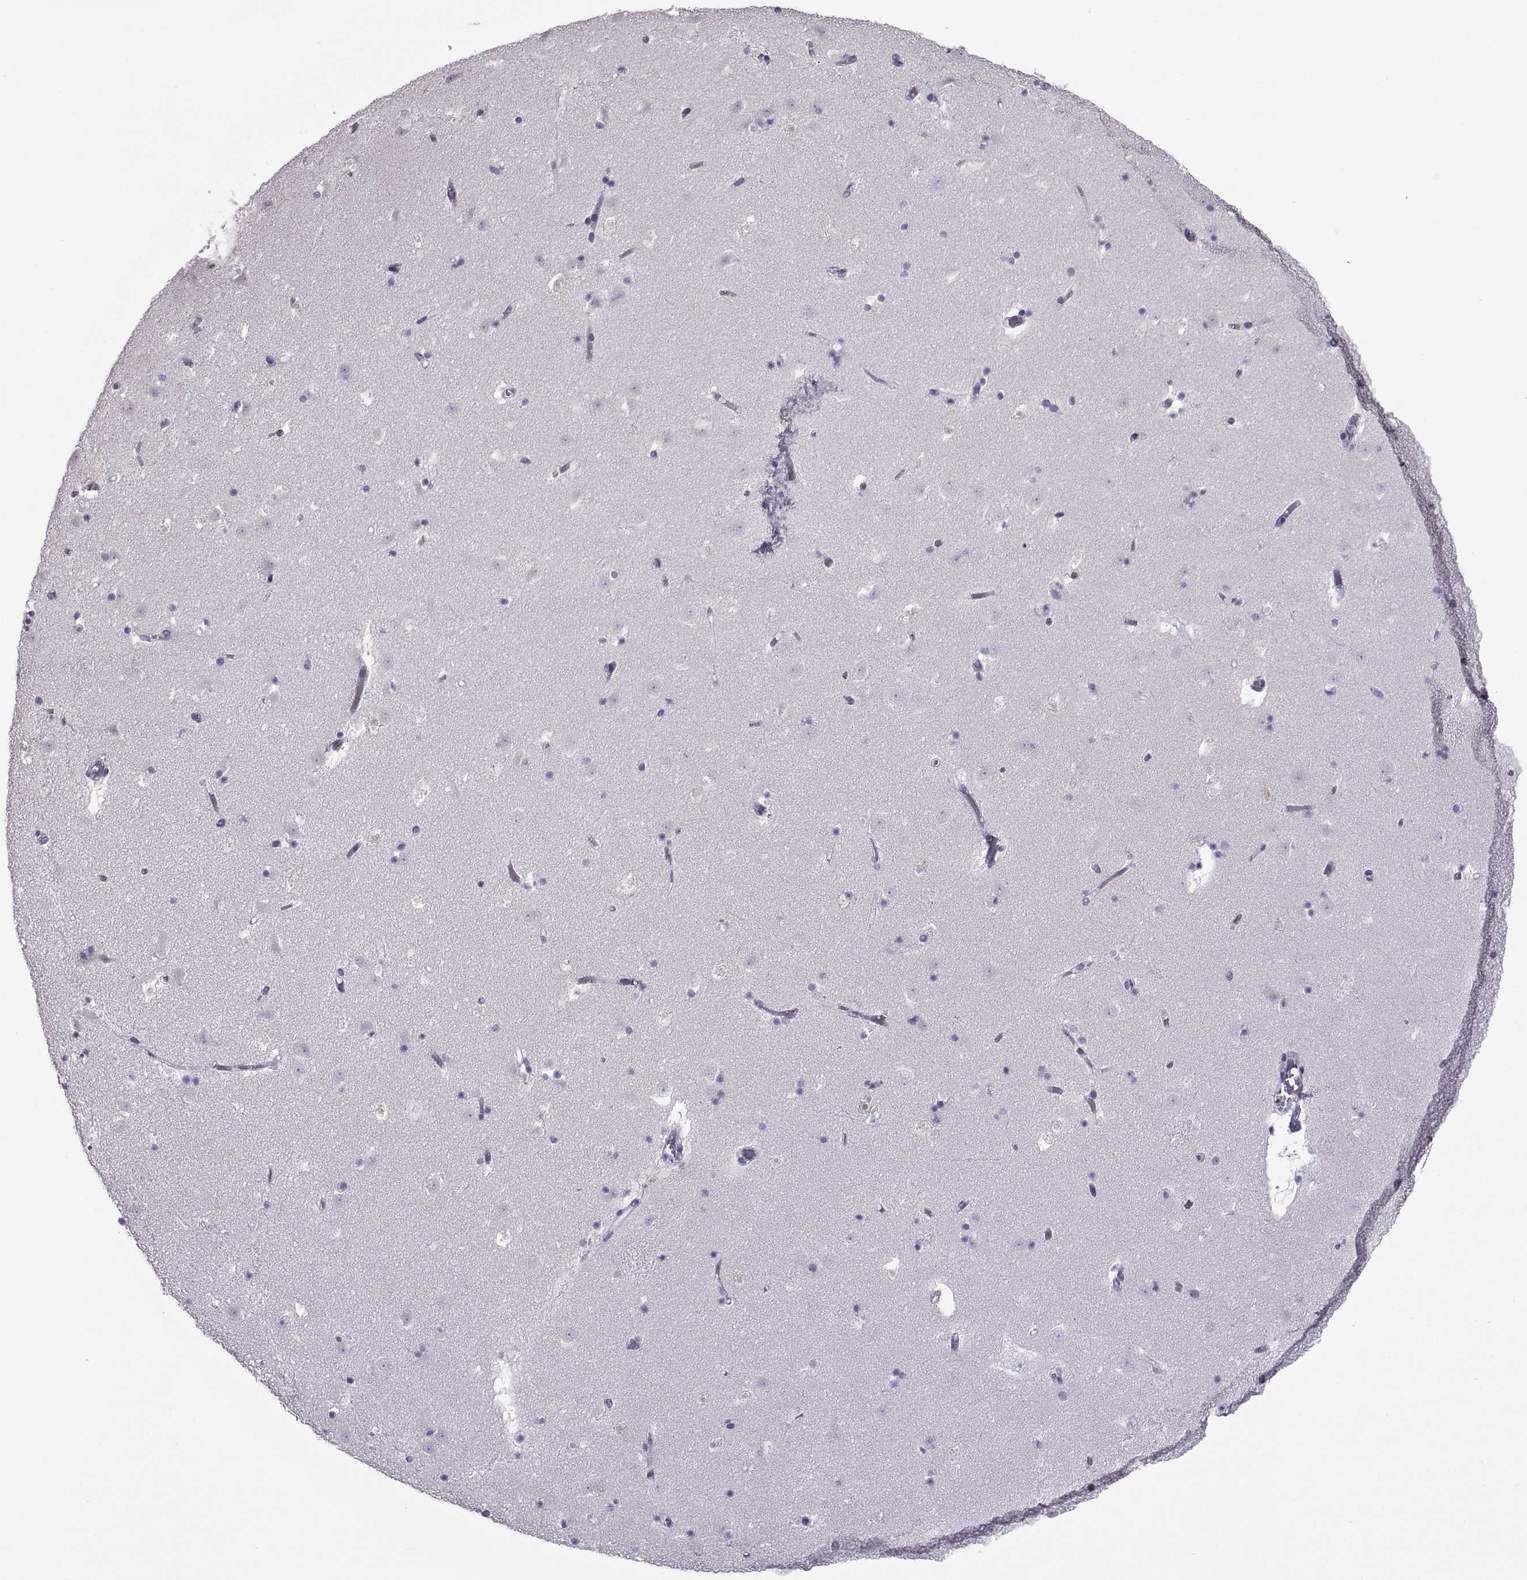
{"staining": {"intensity": "weak", "quantity": "<25%", "location": "cytoplasmic/membranous"}, "tissue": "caudate", "cell_type": "Glial cells", "image_type": "normal", "snomed": [{"axis": "morphology", "description": "Normal tissue, NOS"}, {"axis": "topography", "description": "Lateral ventricle wall"}], "caption": "High magnification brightfield microscopy of normal caudate stained with DAB (3,3'-diaminobenzidine) (brown) and counterstained with hematoxylin (blue): glial cells show no significant positivity.", "gene": "RLBP1", "patient": {"sex": "female", "age": 42}}